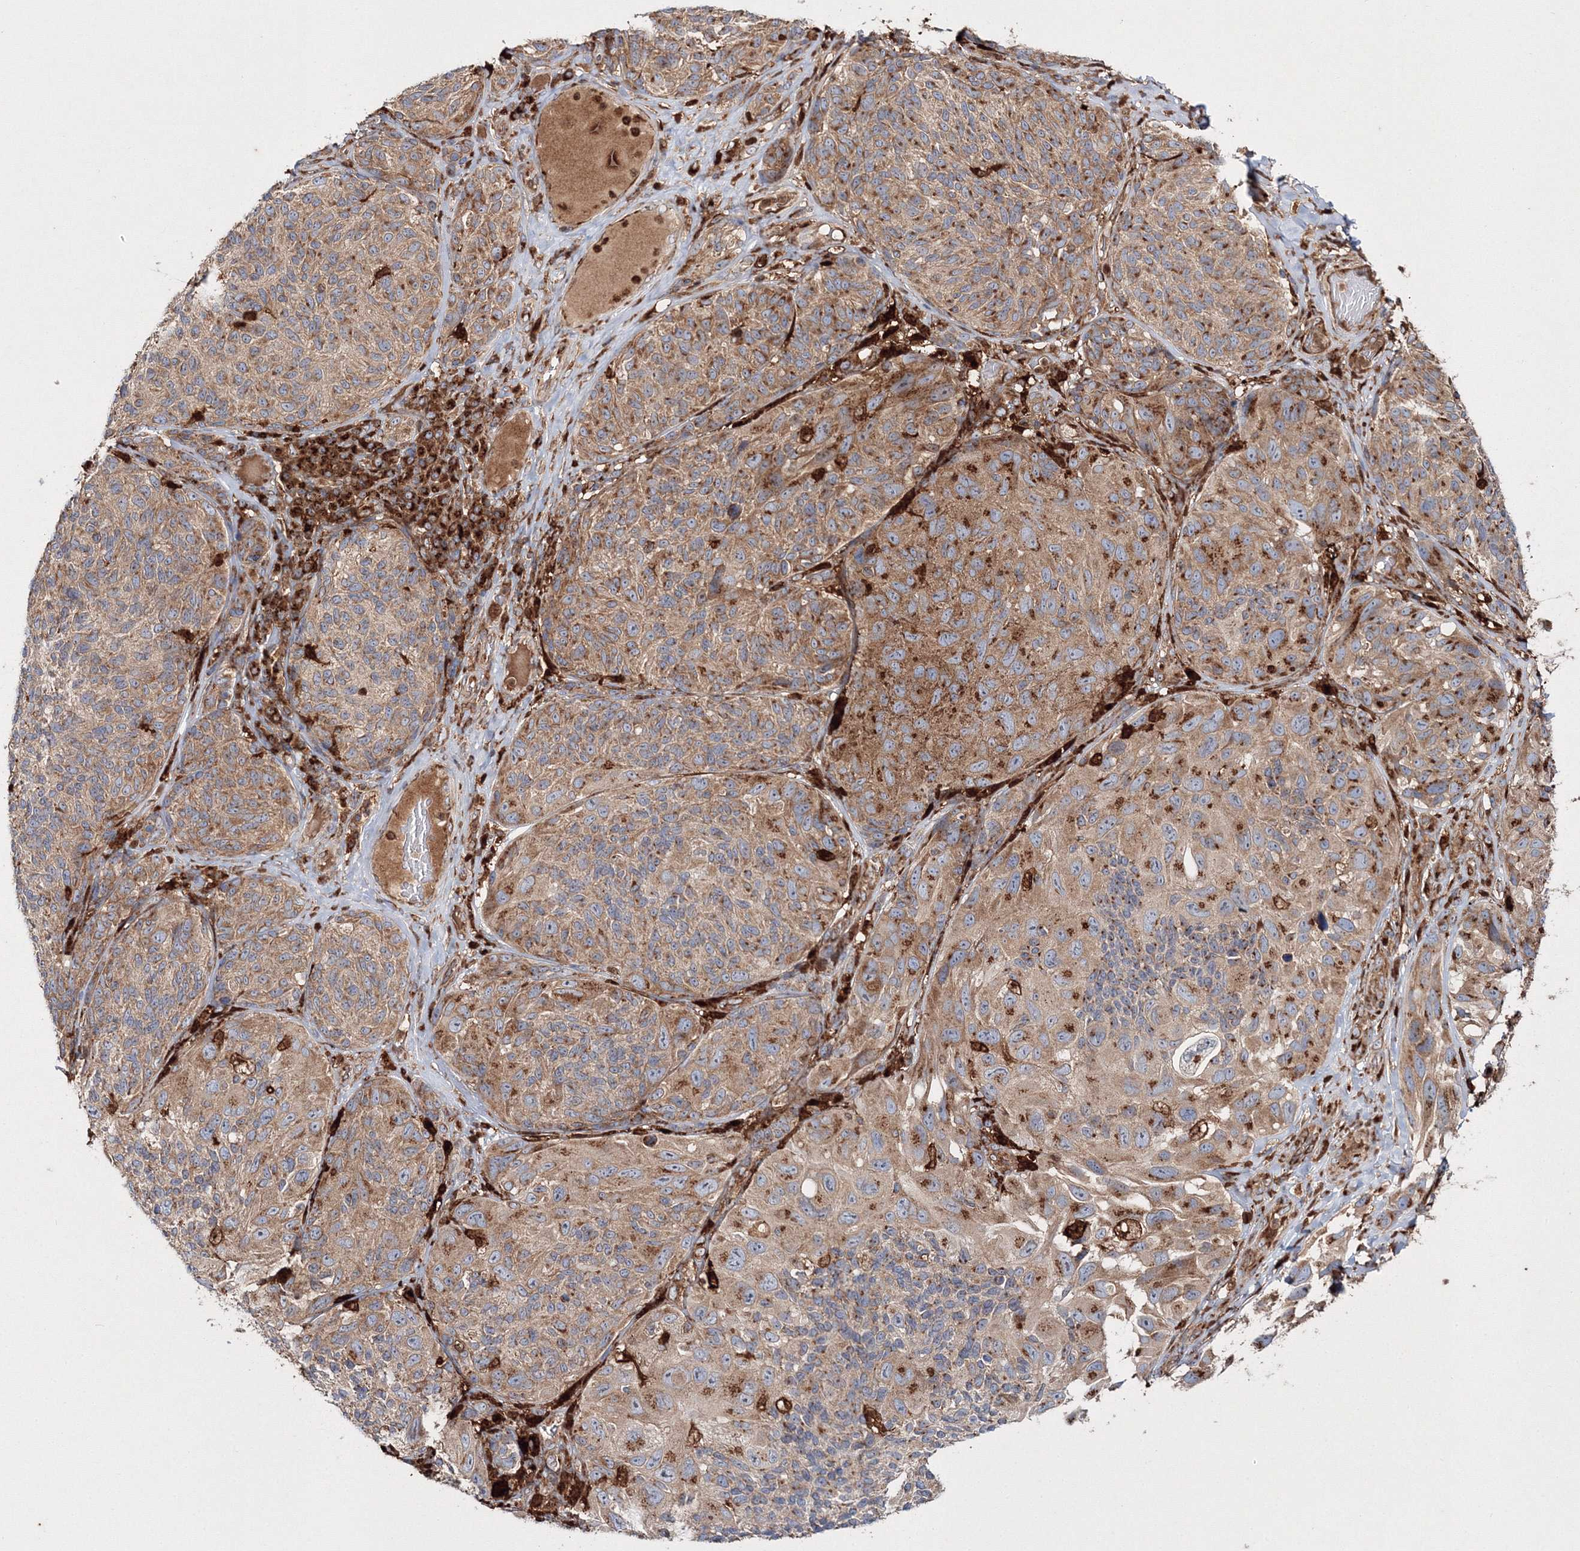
{"staining": {"intensity": "moderate", "quantity": ">75%", "location": "cytoplasmic/membranous"}, "tissue": "melanoma", "cell_type": "Tumor cells", "image_type": "cancer", "snomed": [{"axis": "morphology", "description": "Malignant melanoma, NOS"}, {"axis": "topography", "description": "Skin"}], "caption": "Moderate cytoplasmic/membranous protein staining is seen in approximately >75% of tumor cells in malignant melanoma. (Stains: DAB in brown, nuclei in blue, Microscopy: brightfield microscopy at high magnification).", "gene": "ARCN1", "patient": {"sex": "female", "age": 73}}